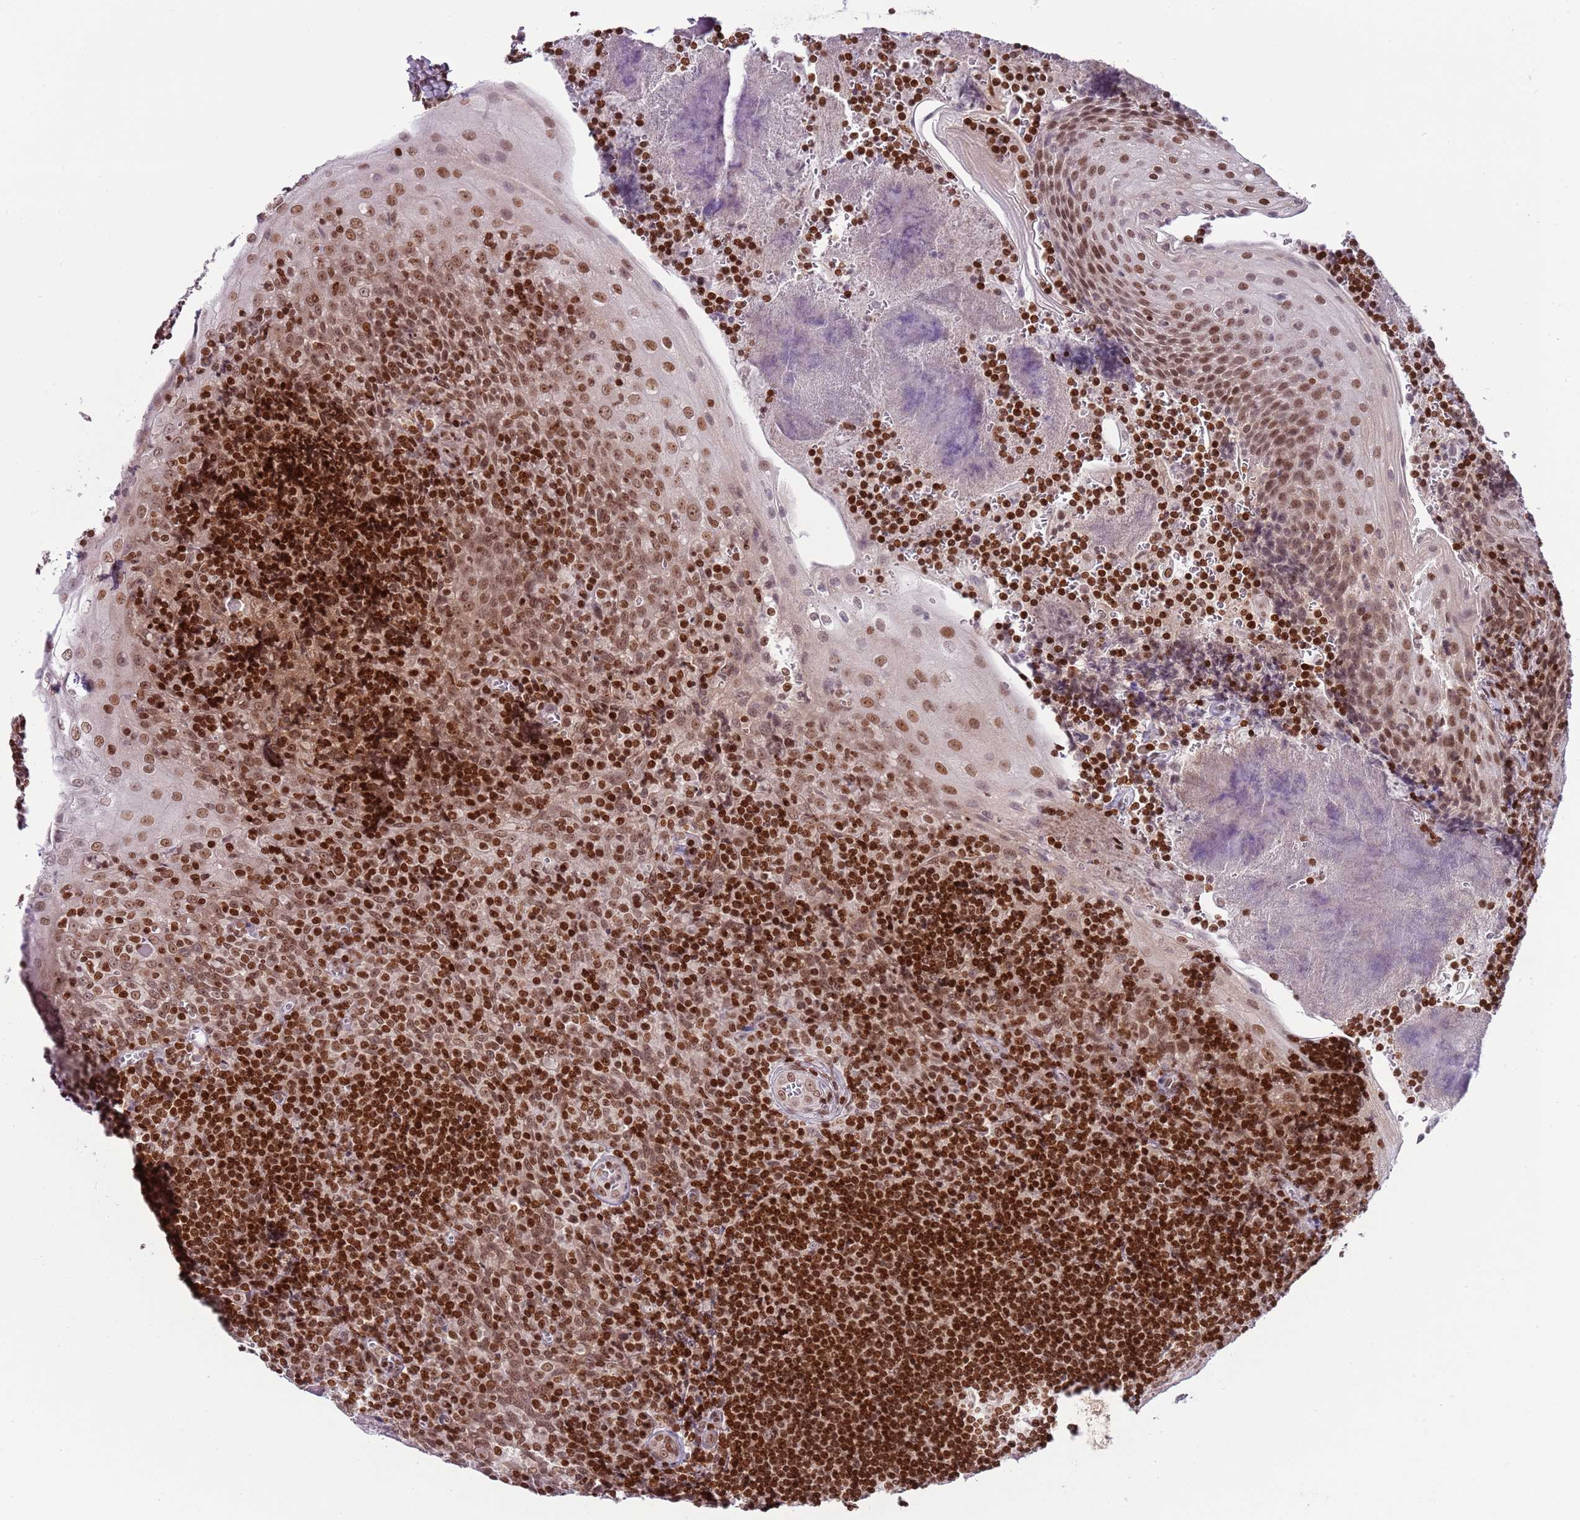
{"staining": {"intensity": "moderate", "quantity": "<25%", "location": "nuclear"}, "tissue": "tonsil", "cell_type": "Germinal center cells", "image_type": "normal", "snomed": [{"axis": "morphology", "description": "Normal tissue, NOS"}, {"axis": "topography", "description": "Tonsil"}], "caption": "Brown immunohistochemical staining in unremarkable human tonsil reveals moderate nuclear expression in approximately <25% of germinal center cells. Nuclei are stained in blue.", "gene": "SELENOH", "patient": {"sex": "male", "age": 27}}